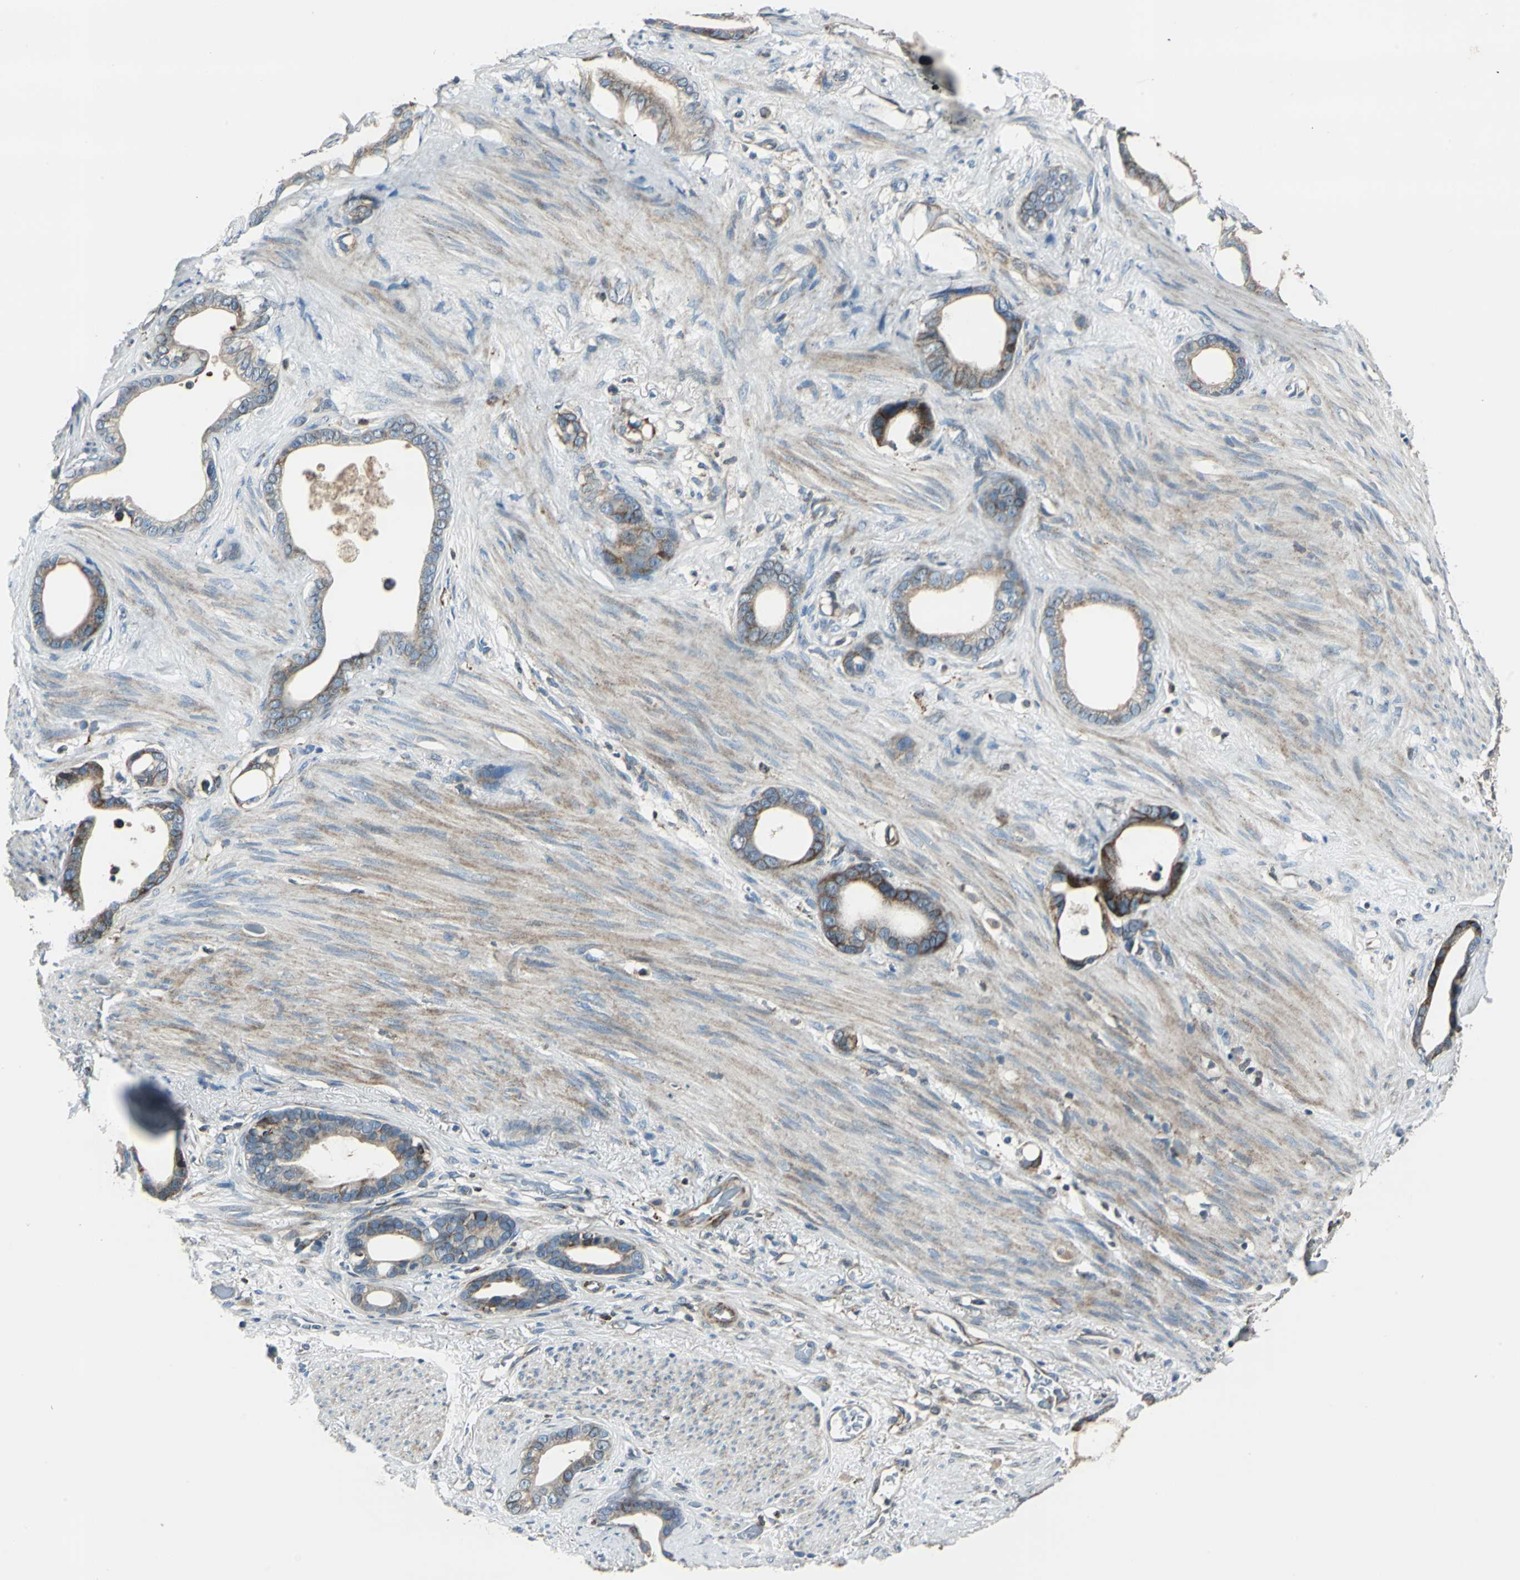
{"staining": {"intensity": "moderate", "quantity": "25%-75%", "location": "cytoplasmic/membranous"}, "tissue": "stomach cancer", "cell_type": "Tumor cells", "image_type": "cancer", "snomed": [{"axis": "morphology", "description": "Adenocarcinoma, NOS"}, {"axis": "topography", "description": "Stomach"}], "caption": "Approximately 25%-75% of tumor cells in human adenocarcinoma (stomach) display moderate cytoplasmic/membranous protein positivity as visualized by brown immunohistochemical staining.", "gene": "HTATIP2", "patient": {"sex": "female", "age": 75}}